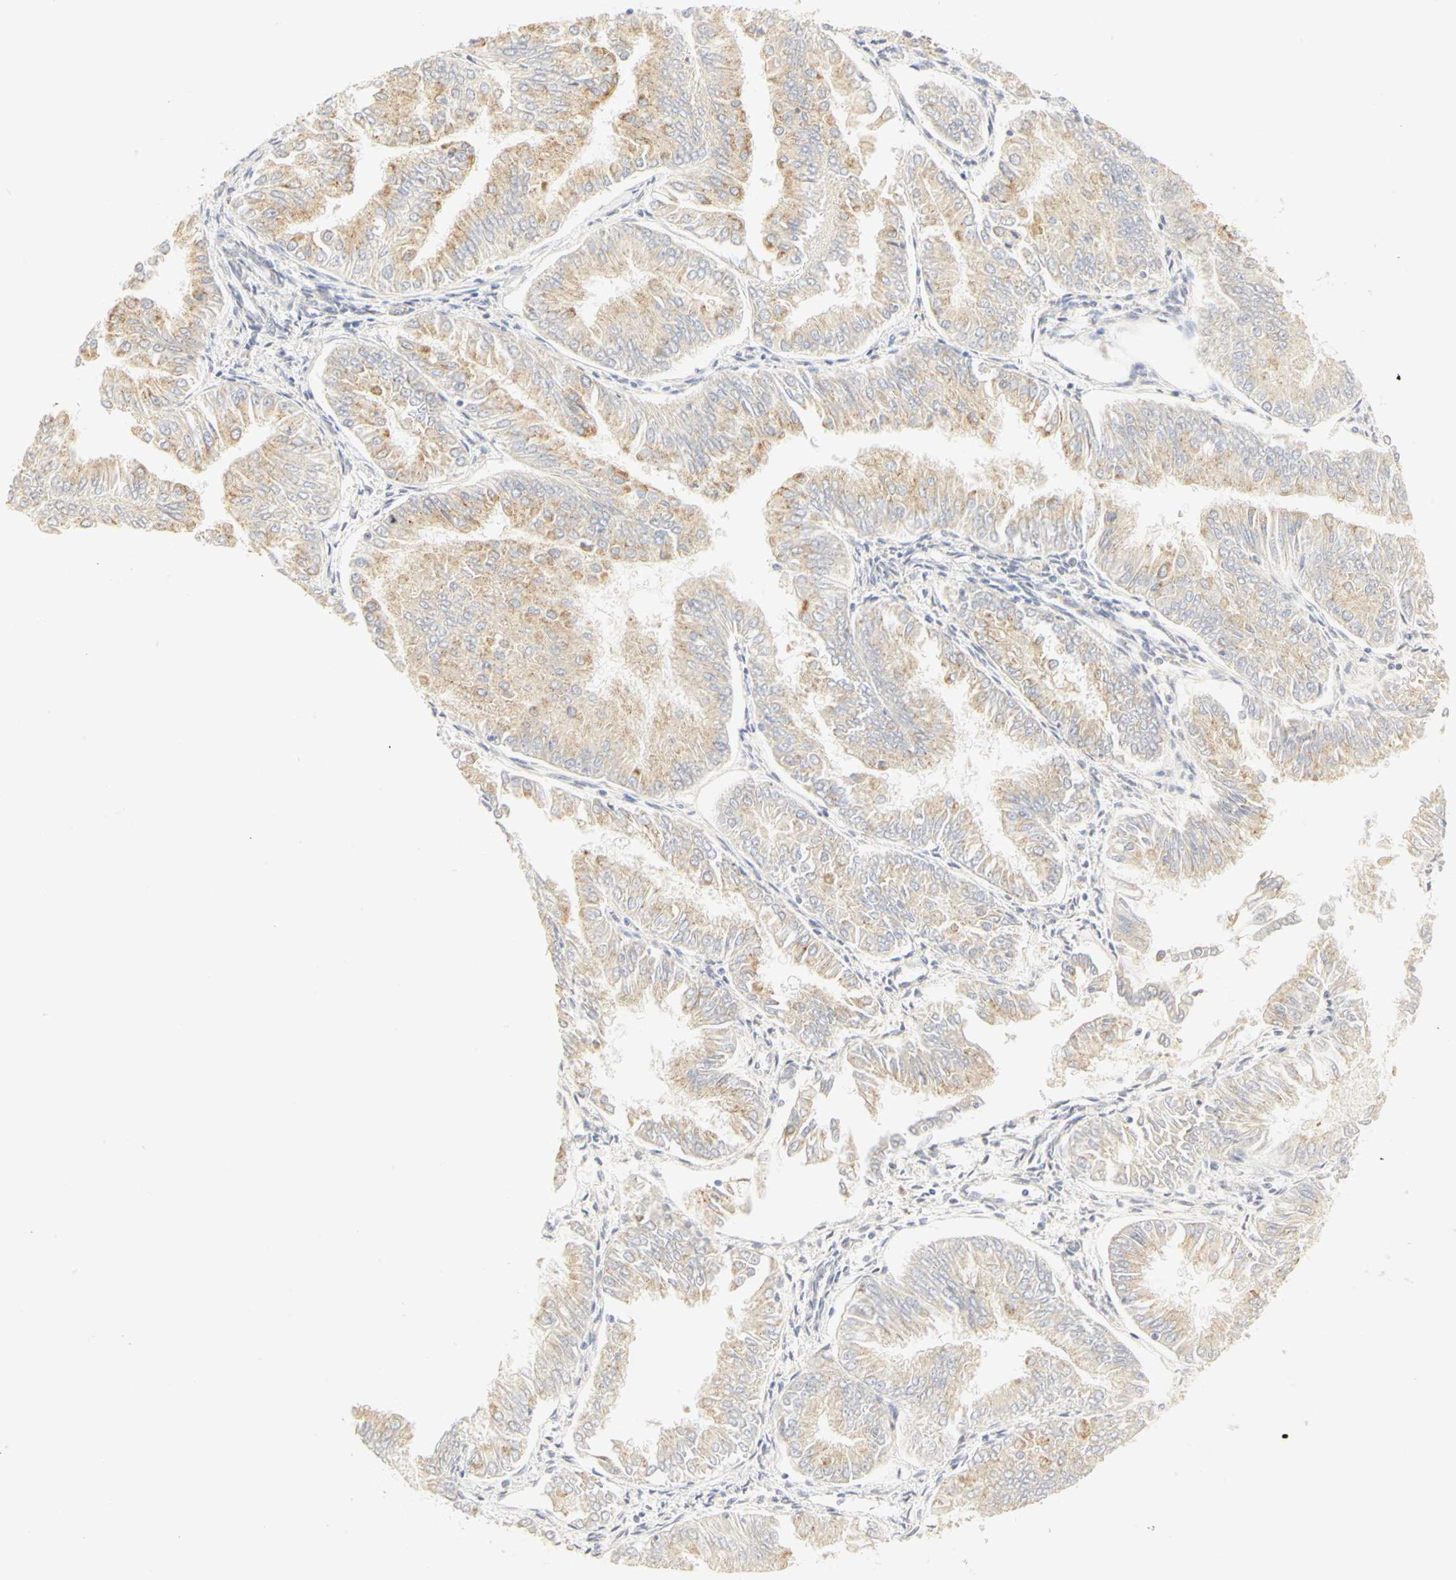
{"staining": {"intensity": "weak", "quantity": ">75%", "location": "cytoplasmic/membranous"}, "tissue": "endometrial cancer", "cell_type": "Tumor cells", "image_type": "cancer", "snomed": [{"axis": "morphology", "description": "Adenocarcinoma, NOS"}, {"axis": "topography", "description": "Endometrium"}], "caption": "Protein staining shows weak cytoplasmic/membranous expression in about >75% of tumor cells in endometrial adenocarcinoma.", "gene": "GNRH2", "patient": {"sex": "female", "age": 53}}